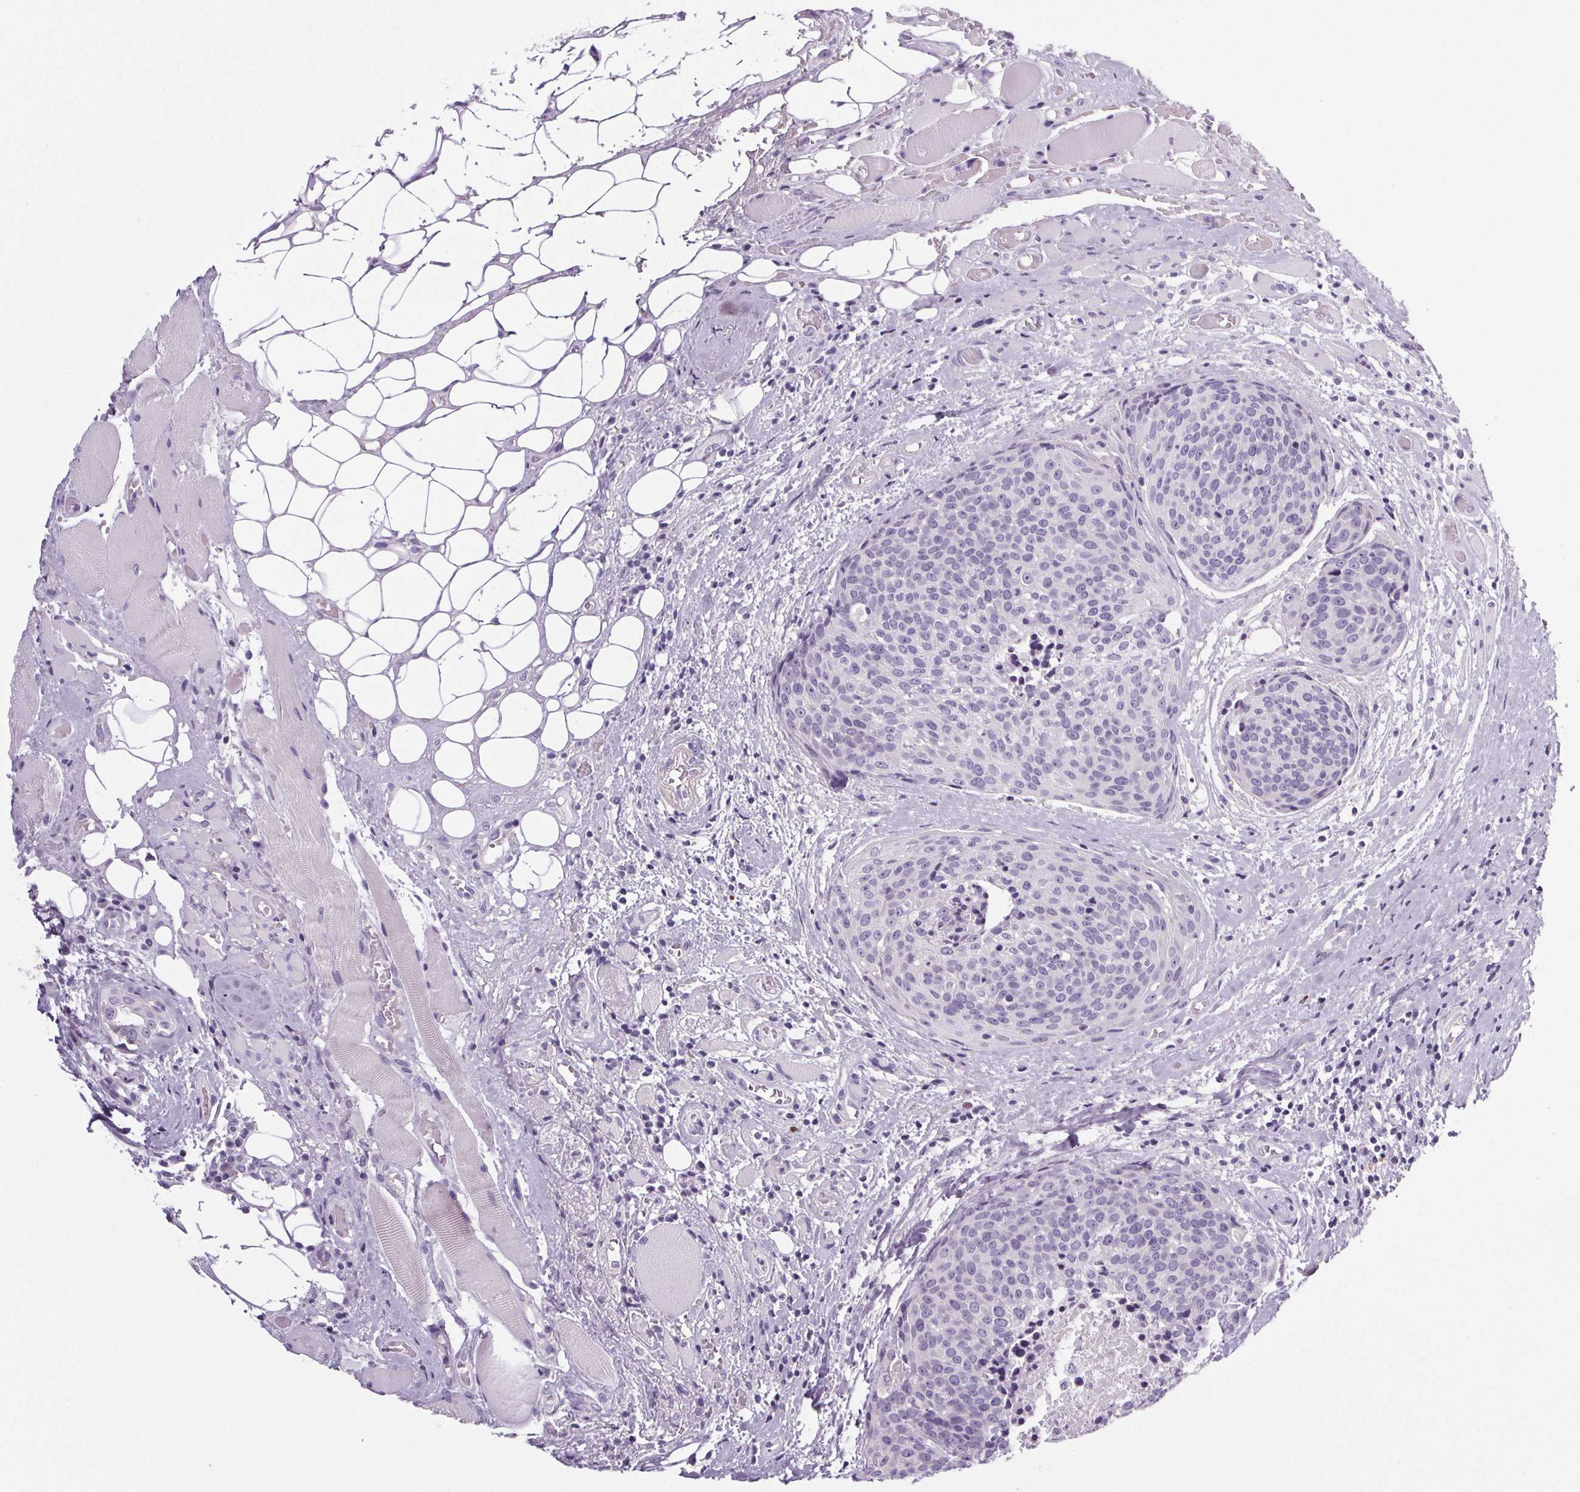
{"staining": {"intensity": "negative", "quantity": "none", "location": "none"}, "tissue": "head and neck cancer", "cell_type": "Tumor cells", "image_type": "cancer", "snomed": [{"axis": "morphology", "description": "Squamous cell carcinoma, NOS"}, {"axis": "topography", "description": "Oral tissue"}, {"axis": "topography", "description": "Head-Neck"}], "caption": "Micrograph shows no protein positivity in tumor cells of head and neck squamous cell carcinoma tissue.", "gene": "ELAVL2", "patient": {"sex": "male", "age": 64}}